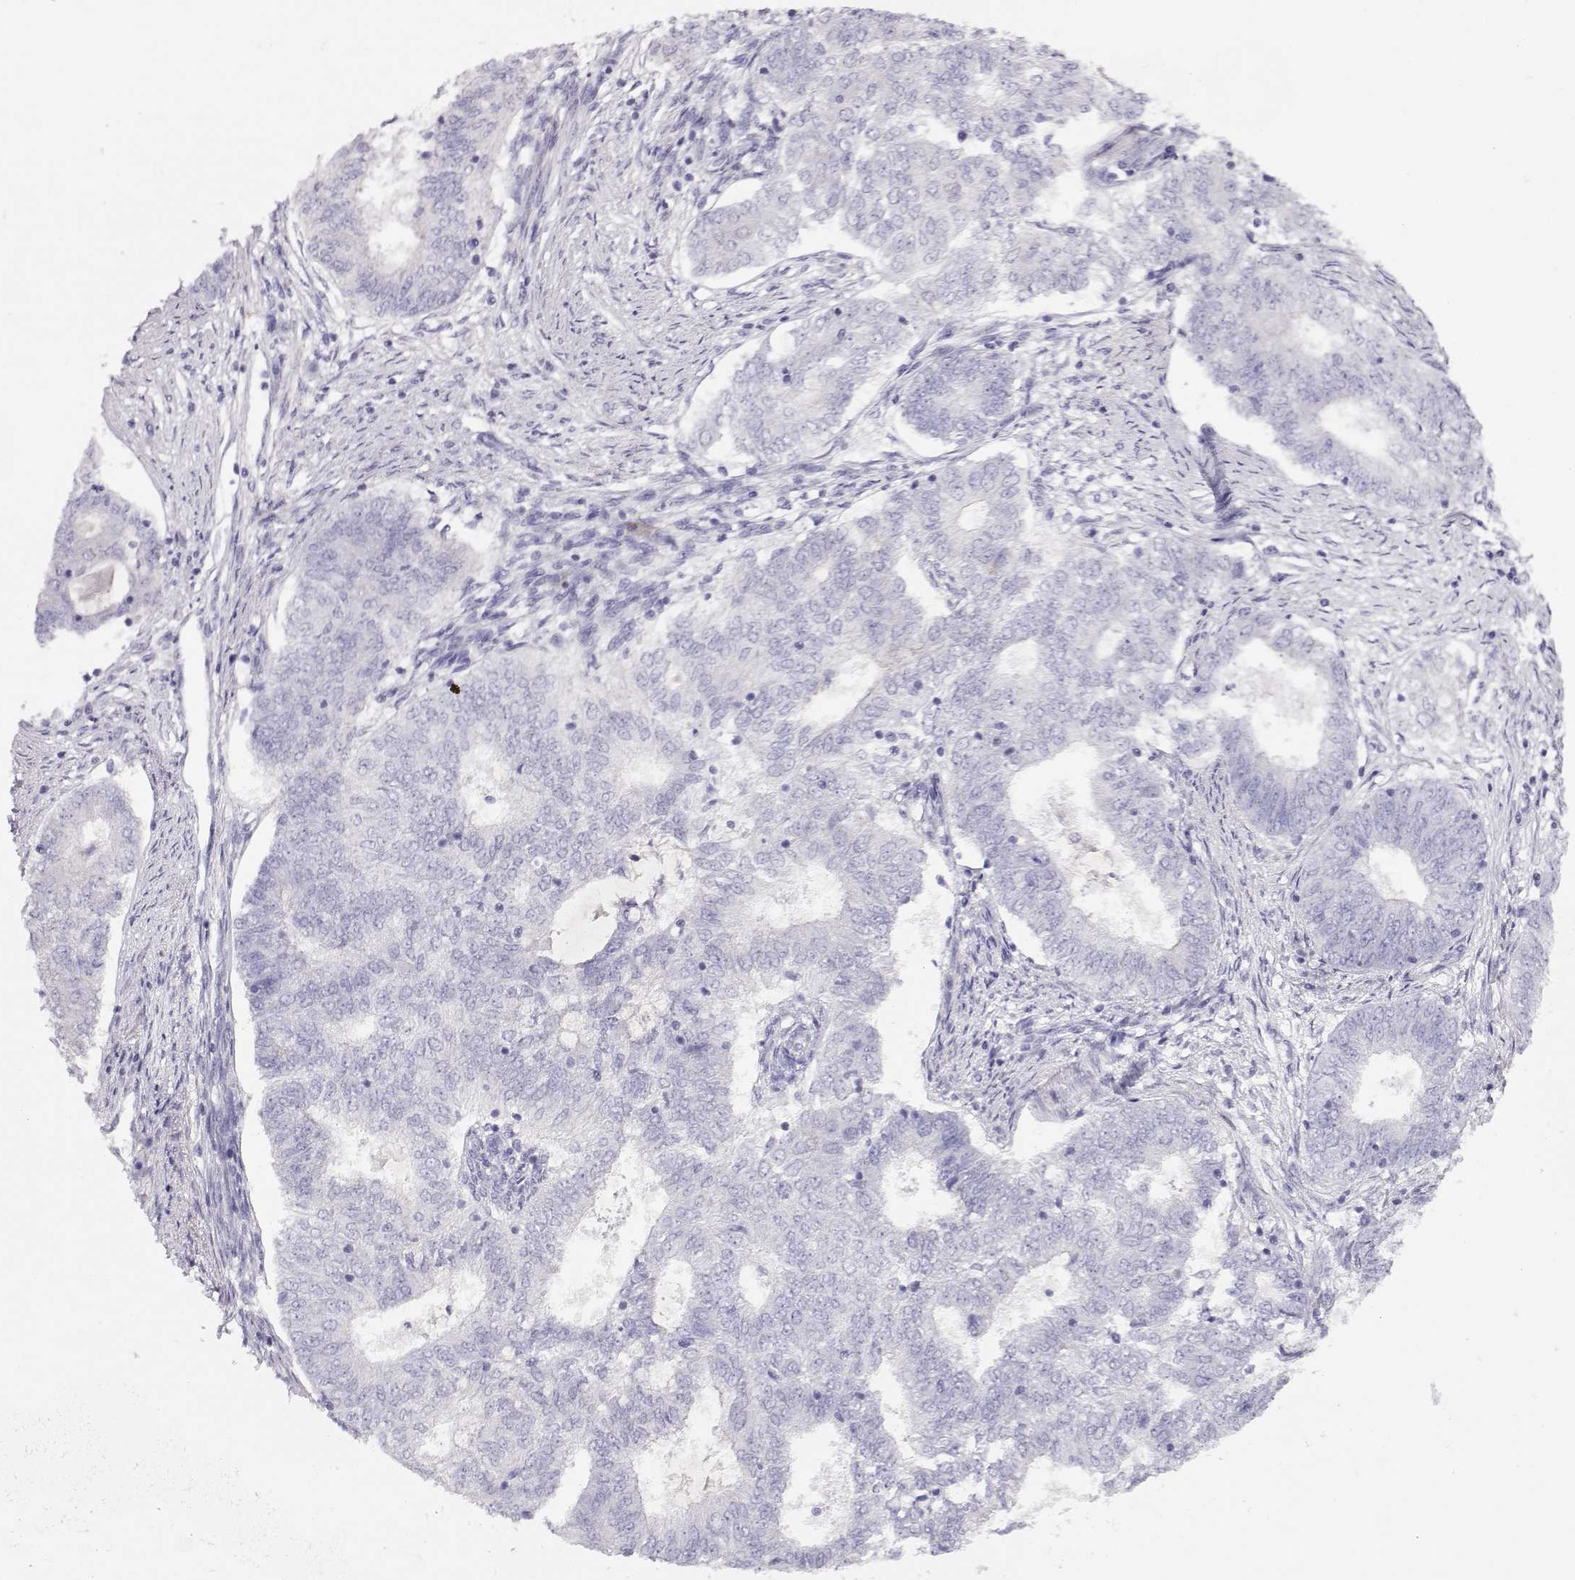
{"staining": {"intensity": "negative", "quantity": "none", "location": "none"}, "tissue": "endometrial cancer", "cell_type": "Tumor cells", "image_type": "cancer", "snomed": [{"axis": "morphology", "description": "Adenocarcinoma, NOS"}, {"axis": "topography", "description": "Endometrium"}], "caption": "Immunohistochemistry (IHC) of endometrial cancer shows no staining in tumor cells. The staining is performed using DAB brown chromogen with nuclei counter-stained in using hematoxylin.", "gene": "CRX", "patient": {"sex": "female", "age": 62}}